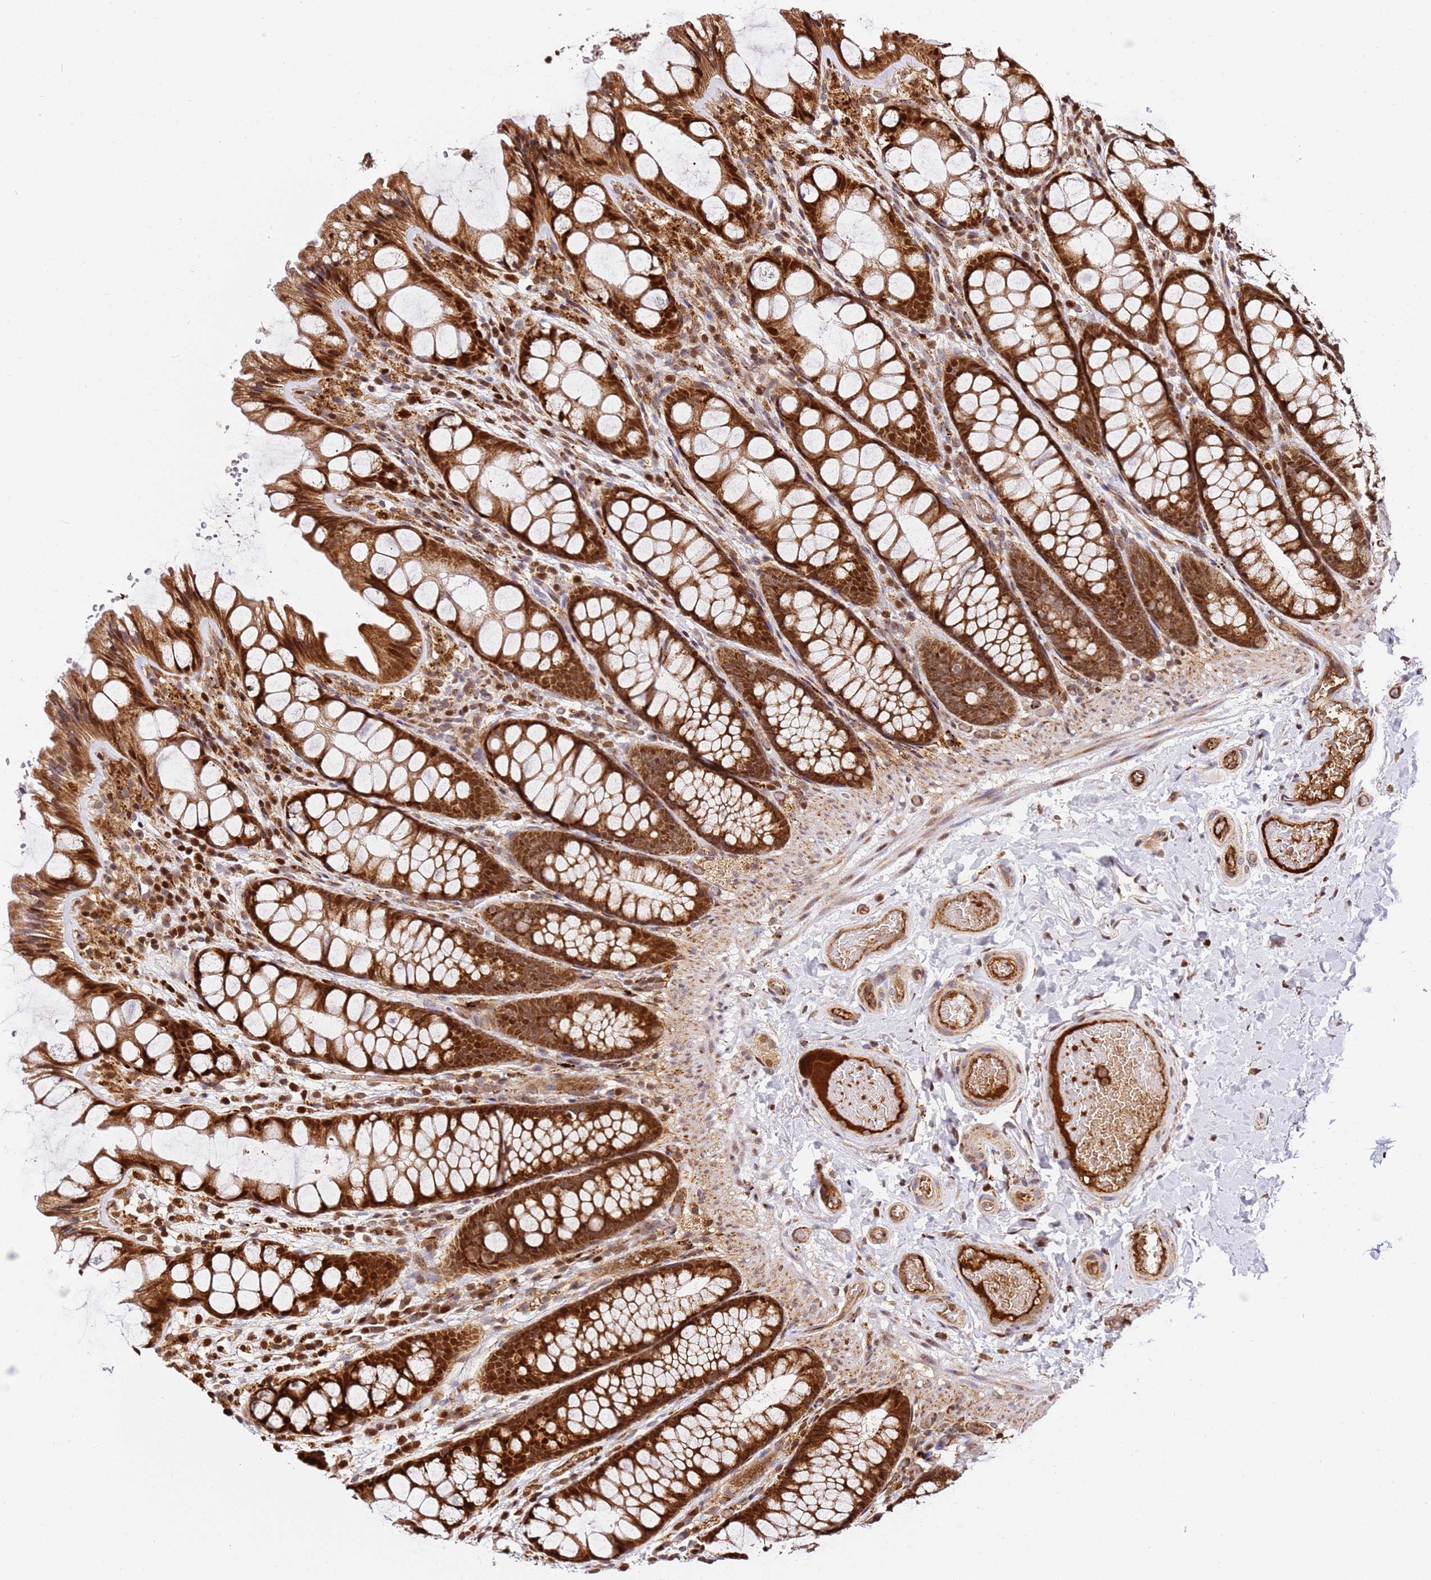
{"staining": {"intensity": "moderate", "quantity": ">75%", "location": "cytoplasmic/membranous,nuclear"}, "tissue": "colon", "cell_type": "Endothelial cells", "image_type": "normal", "snomed": [{"axis": "morphology", "description": "Normal tissue, NOS"}, {"axis": "topography", "description": "Colon"}], "caption": "Immunohistochemistry photomicrograph of normal colon: colon stained using immunohistochemistry reveals medium levels of moderate protein expression localized specifically in the cytoplasmic/membranous,nuclear of endothelial cells, appearing as a cytoplasmic/membranous,nuclear brown color.", "gene": "SMOX", "patient": {"sex": "male", "age": 47}}